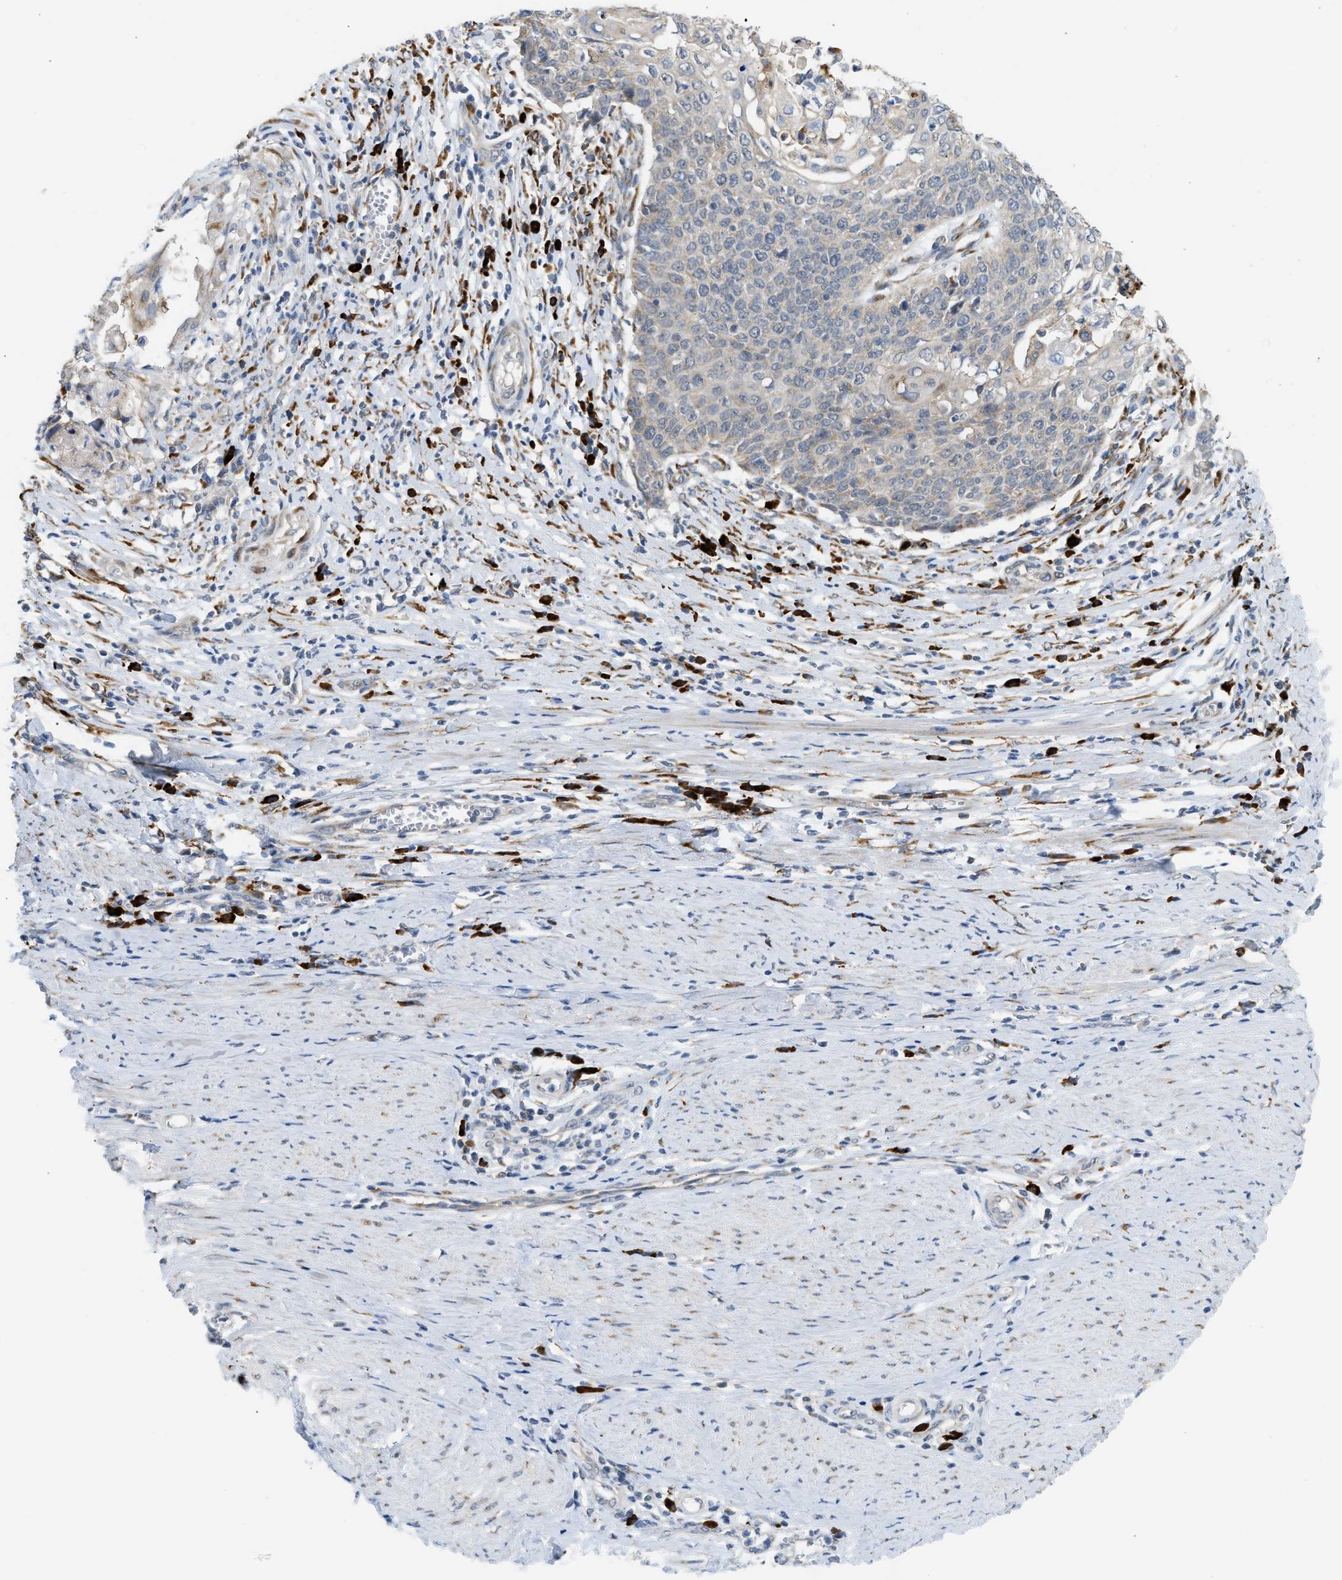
{"staining": {"intensity": "weak", "quantity": "<25%", "location": "cytoplasmic/membranous"}, "tissue": "cervical cancer", "cell_type": "Tumor cells", "image_type": "cancer", "snomed": [{"axis": "morphology", "description": "Squamous cell carcinoma, NOS"}, {"axis": "topography", "description": "Cervix"}], "caption": "Cervical cancer stained for a protein using IHC reveals no staining tumor cells.", "gene": "KCNC2", "patient": {"sex": "female", "age": 39}}